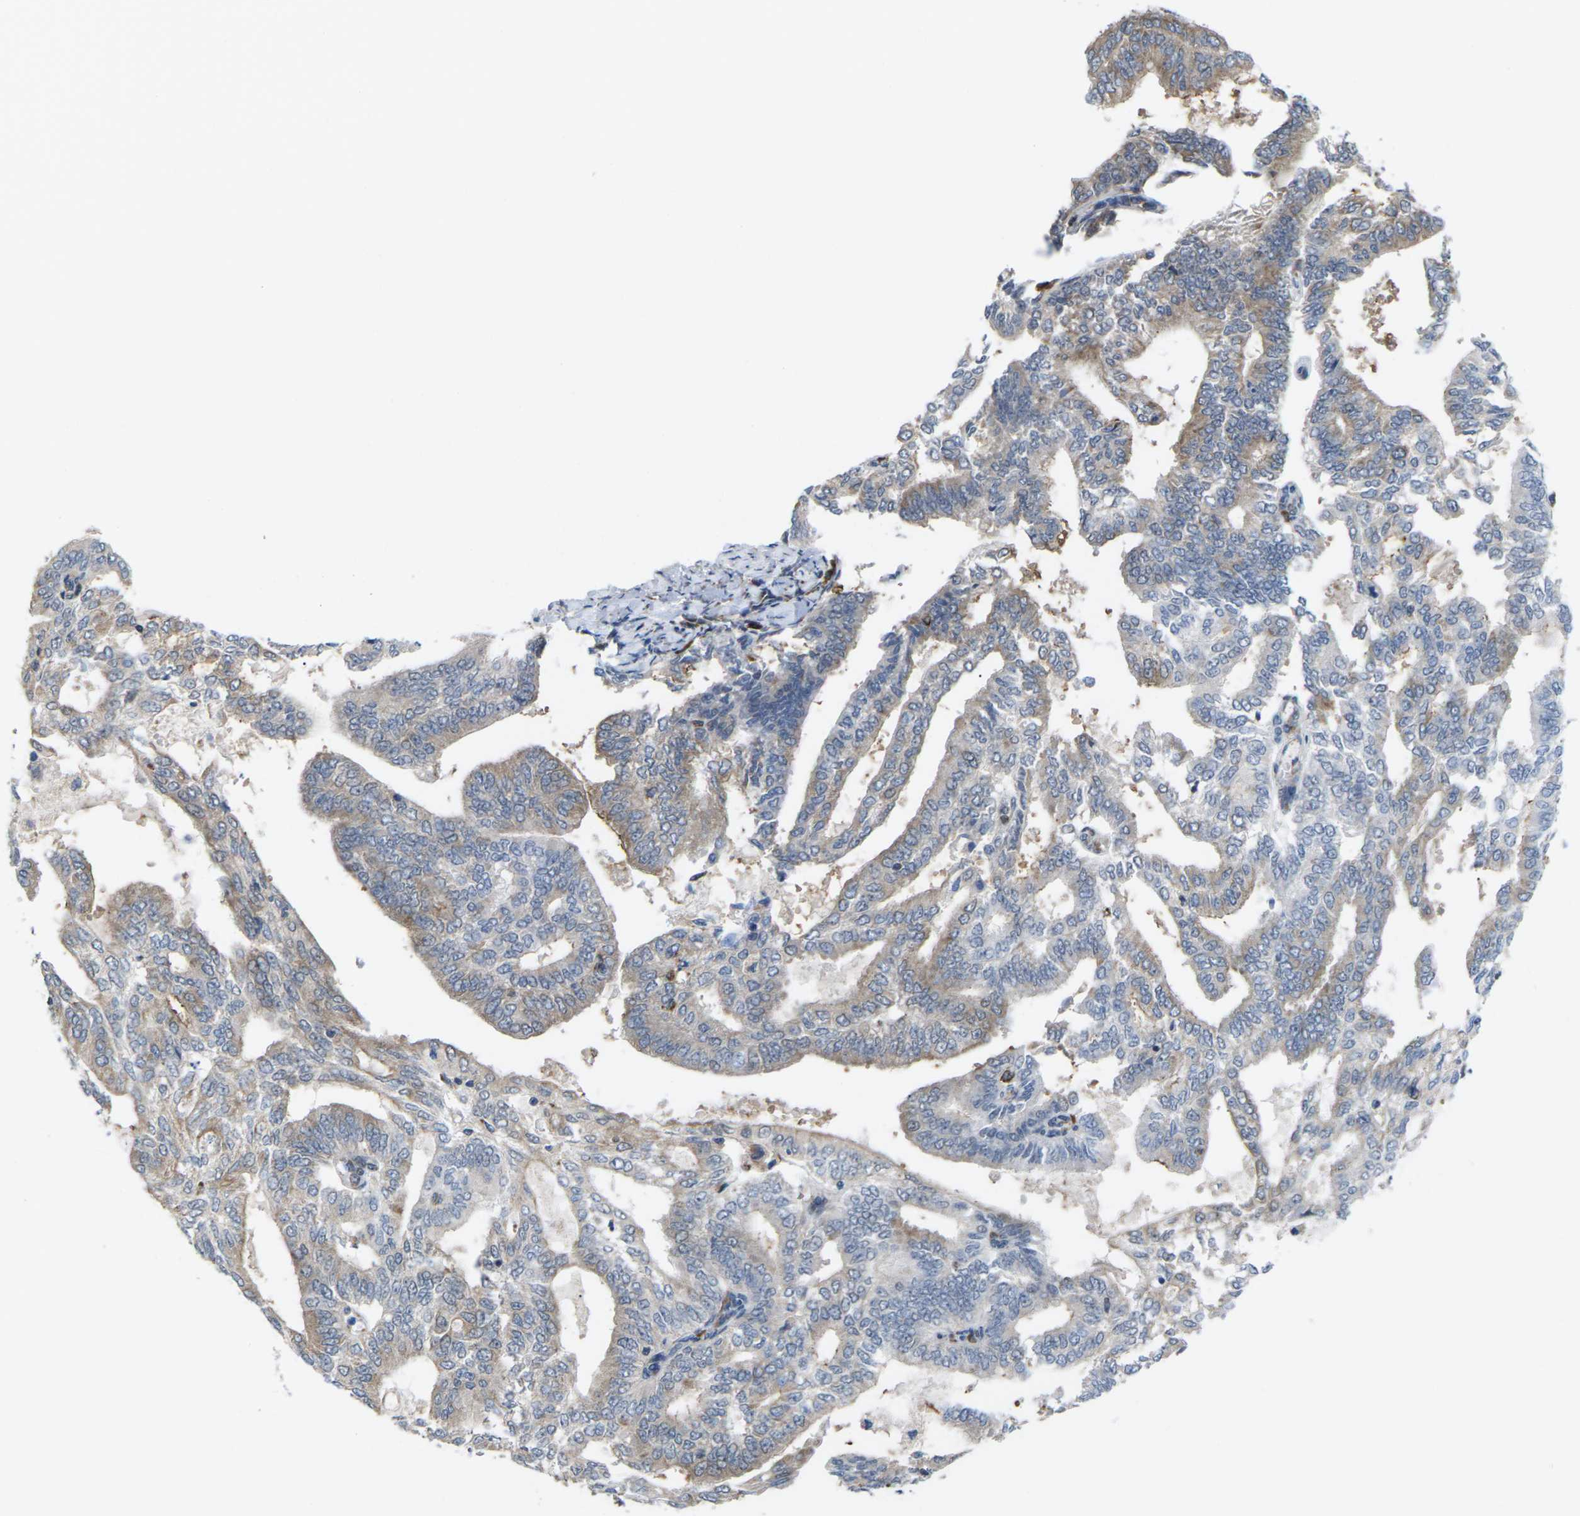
{"staining": {"intensity": "moderate", "quantity": "25%-75%", "location": "cytoplasmic/membranous"}, "tissue": "endometrial cancer", "cell_type": "Tumor cells", "image_type": "cancer", "snomed": [{"axis": "morphology", "description": "Adenocarcinoma, NOS"}, {"axis": "topography", "description": "Endometrium"}], "caption": "Tumor cells exhibit medium levels of moderate cytoplasmic/membranous staining in approximately 25%-75% of cells in endometrial cancer (adenocarcinoma).", "gene": "PDZK1IP1", "patient": {"sex": "female", "age": 58}}